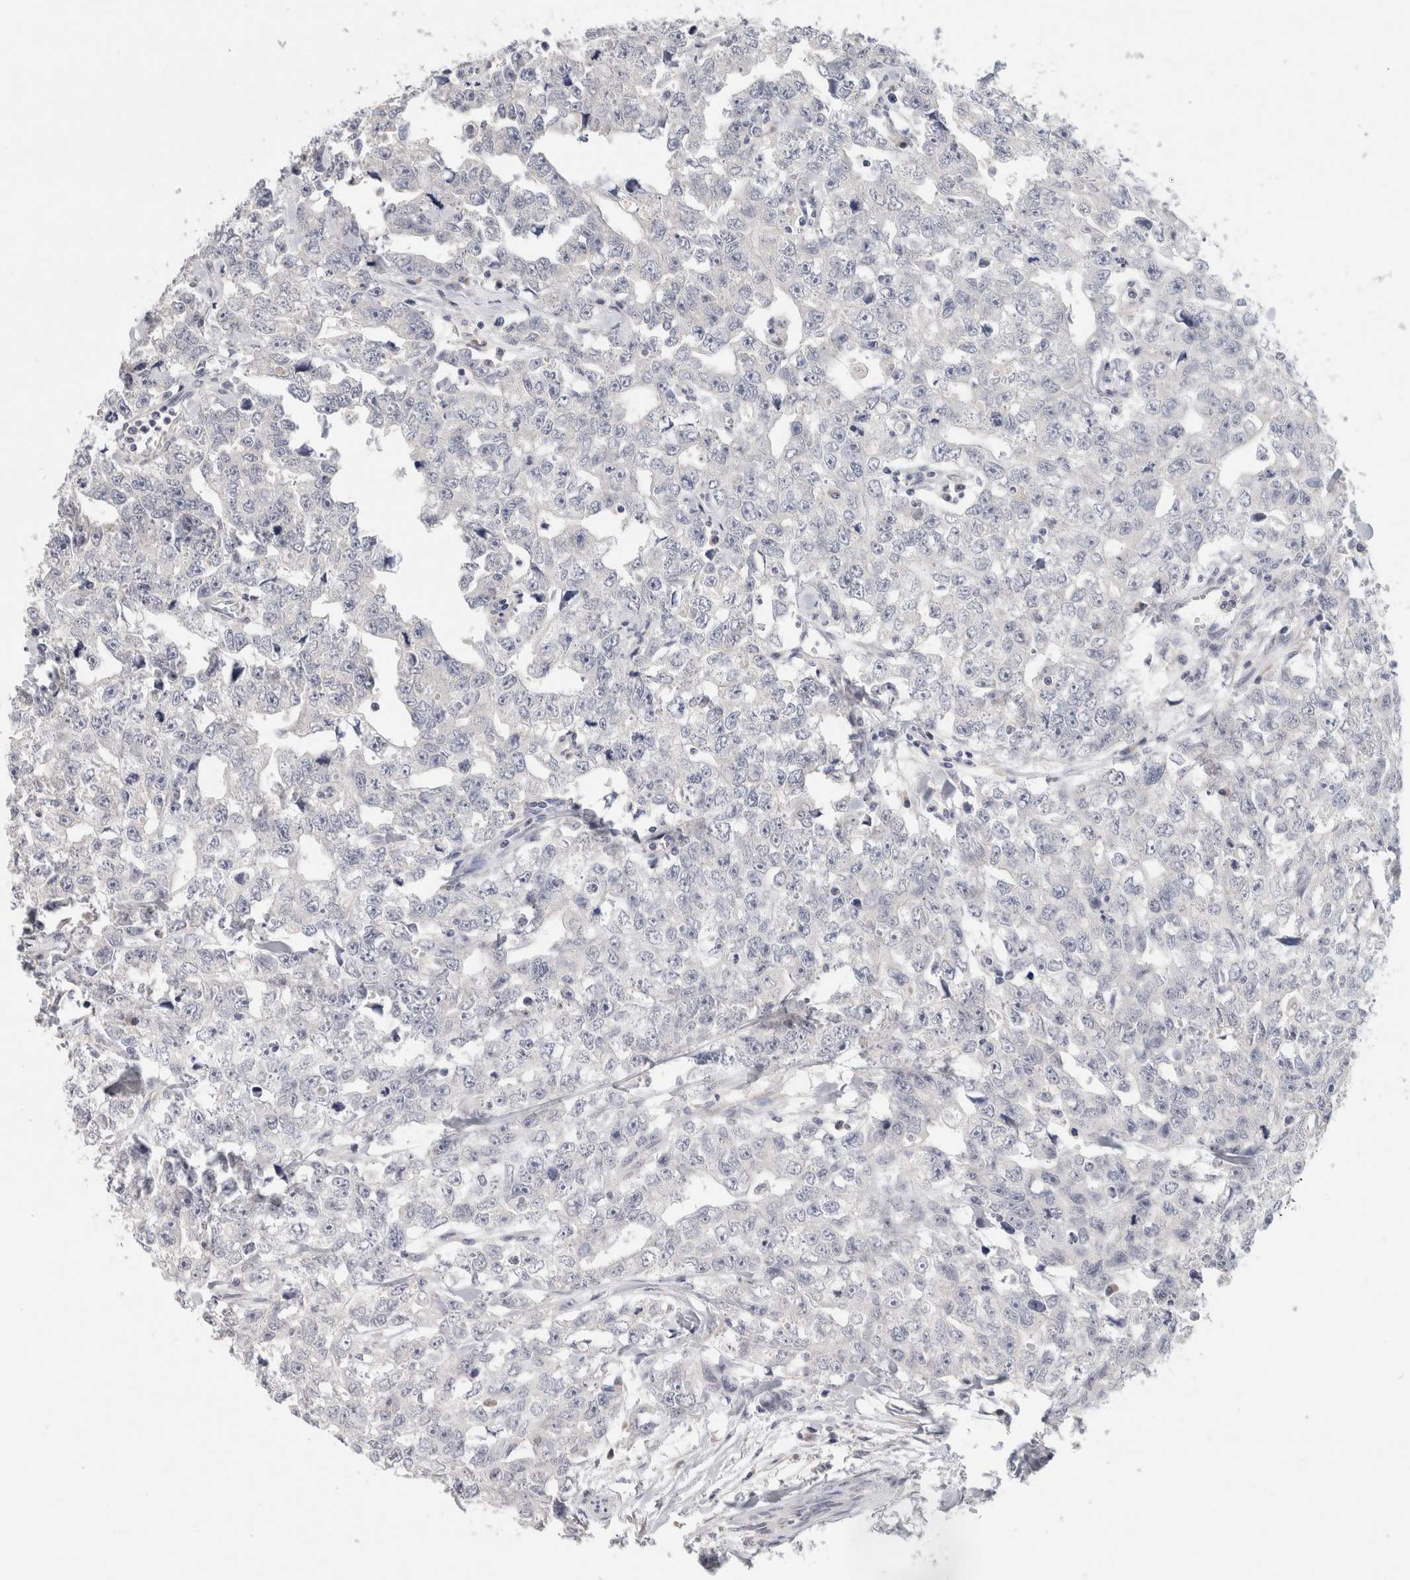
{"staining": {"intensity": "negative", "quantity": "none", "location": "none"}, "tissue": "testis cancer", "cell_type": "Tumor cells", "image_type": "cancer", "snomed": [{"axis": "morphology", "description": "Carcinoma, Embryonal, NOS"}, {"axis": "topography", "description": "Testis"}], "caption": "A histopathology image of human testis cancer is negative for staining in tumor cells. Brightfield microscopy of immunohistochemistry stained with DAB (3,3'-diaminobenzidine) (brown) and hematoxylin (blue), captured at high magnification.", "gene": "STK31", "patient": {"sex": "male", "age": 28}}